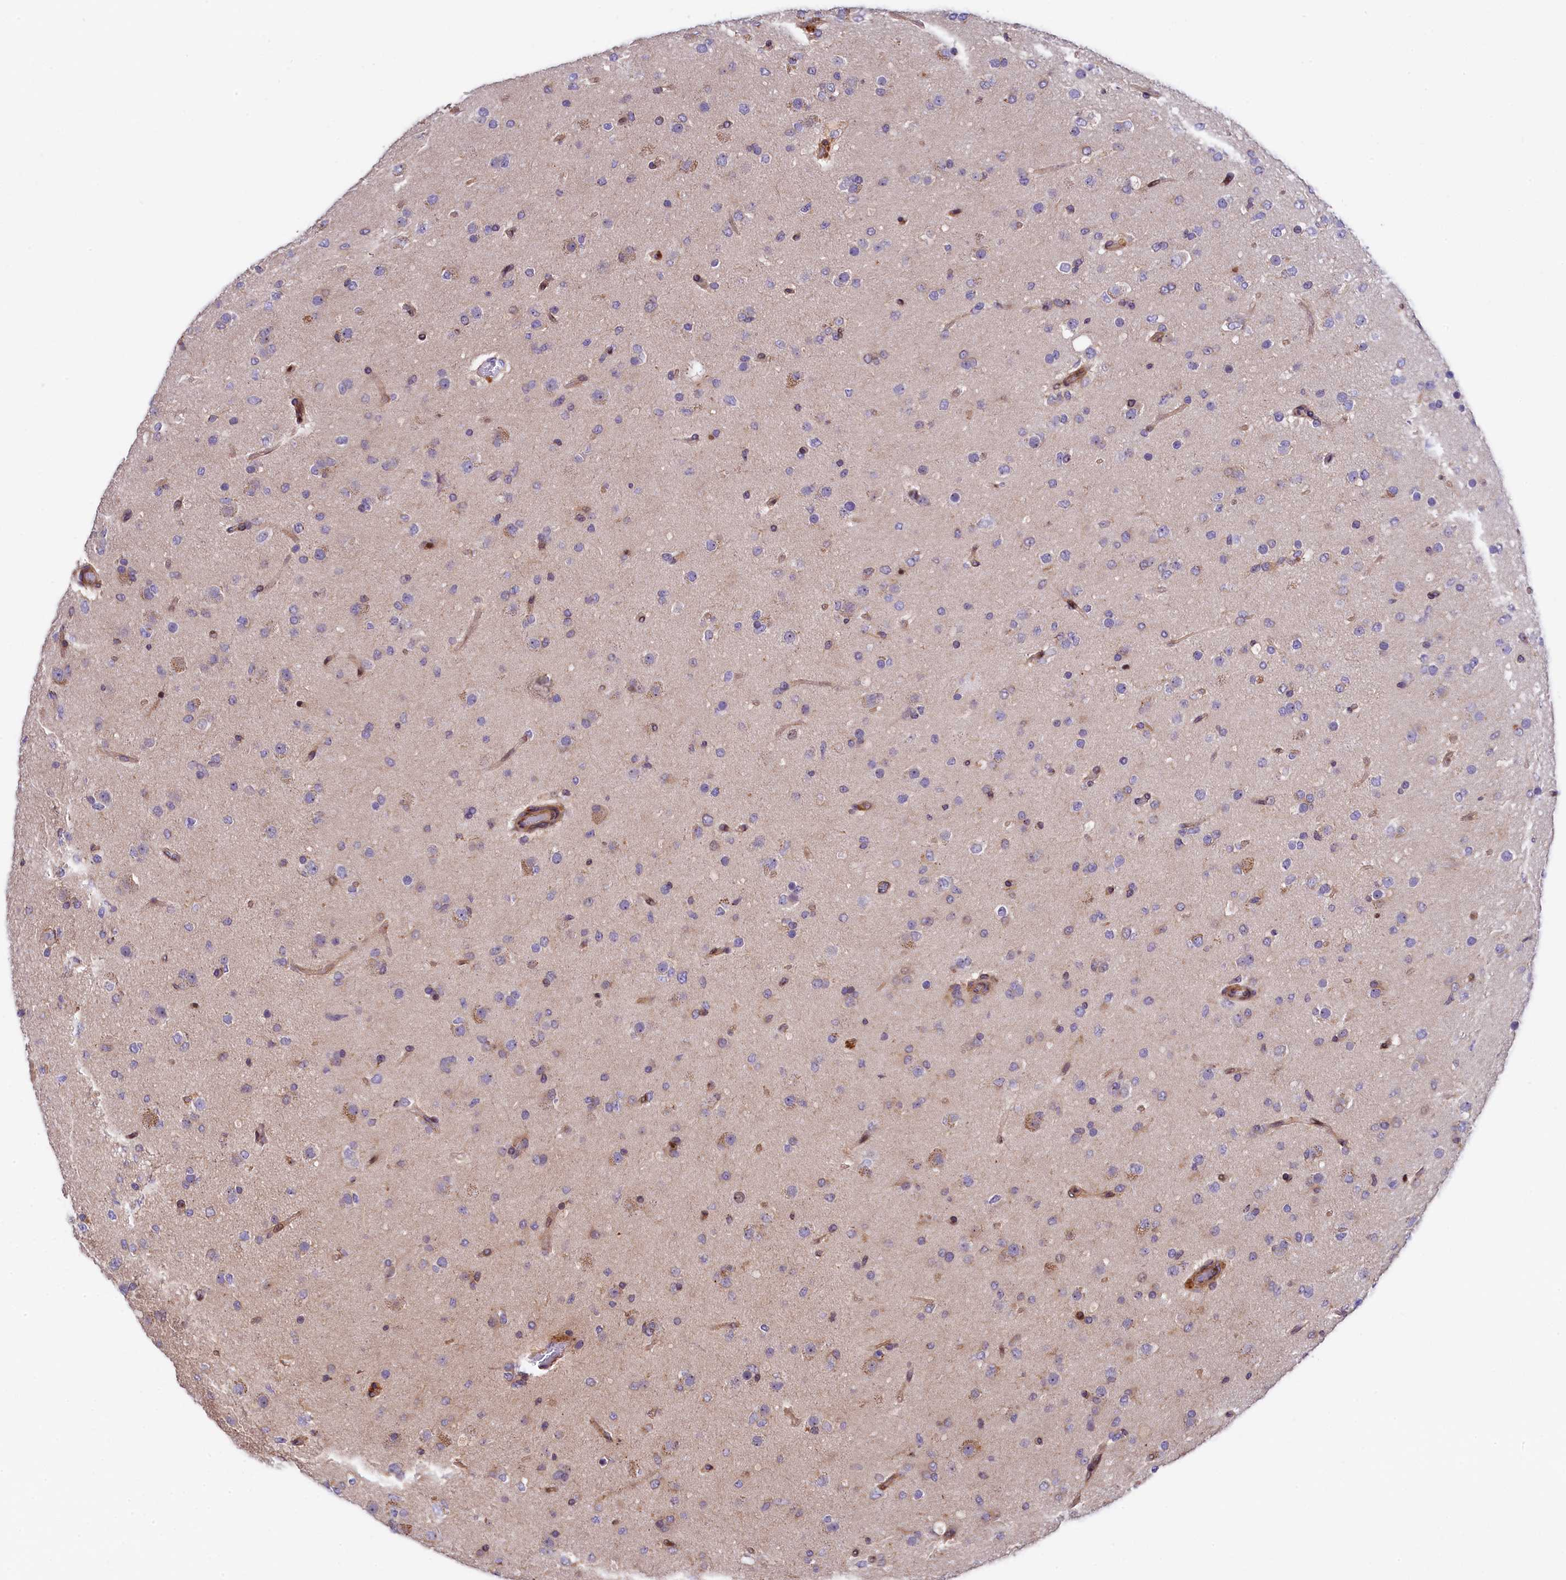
{"staining": {"intensity": "negative", "quantity": "none", "location": "none"}, "tissue": "glioma", "cell_type": "Tumor cells", "image_type": "cancer", "snomed": [{"axis": "morphology", "description": "Glioma, malignant, Low grade"}, {"axis": "topography", "description": "Brain"}], "caption": "The micrograph reveals no staining of tumor cells in glioma.", "gene": "TGDS", "patient": {"sex": "male", "age": 65}}